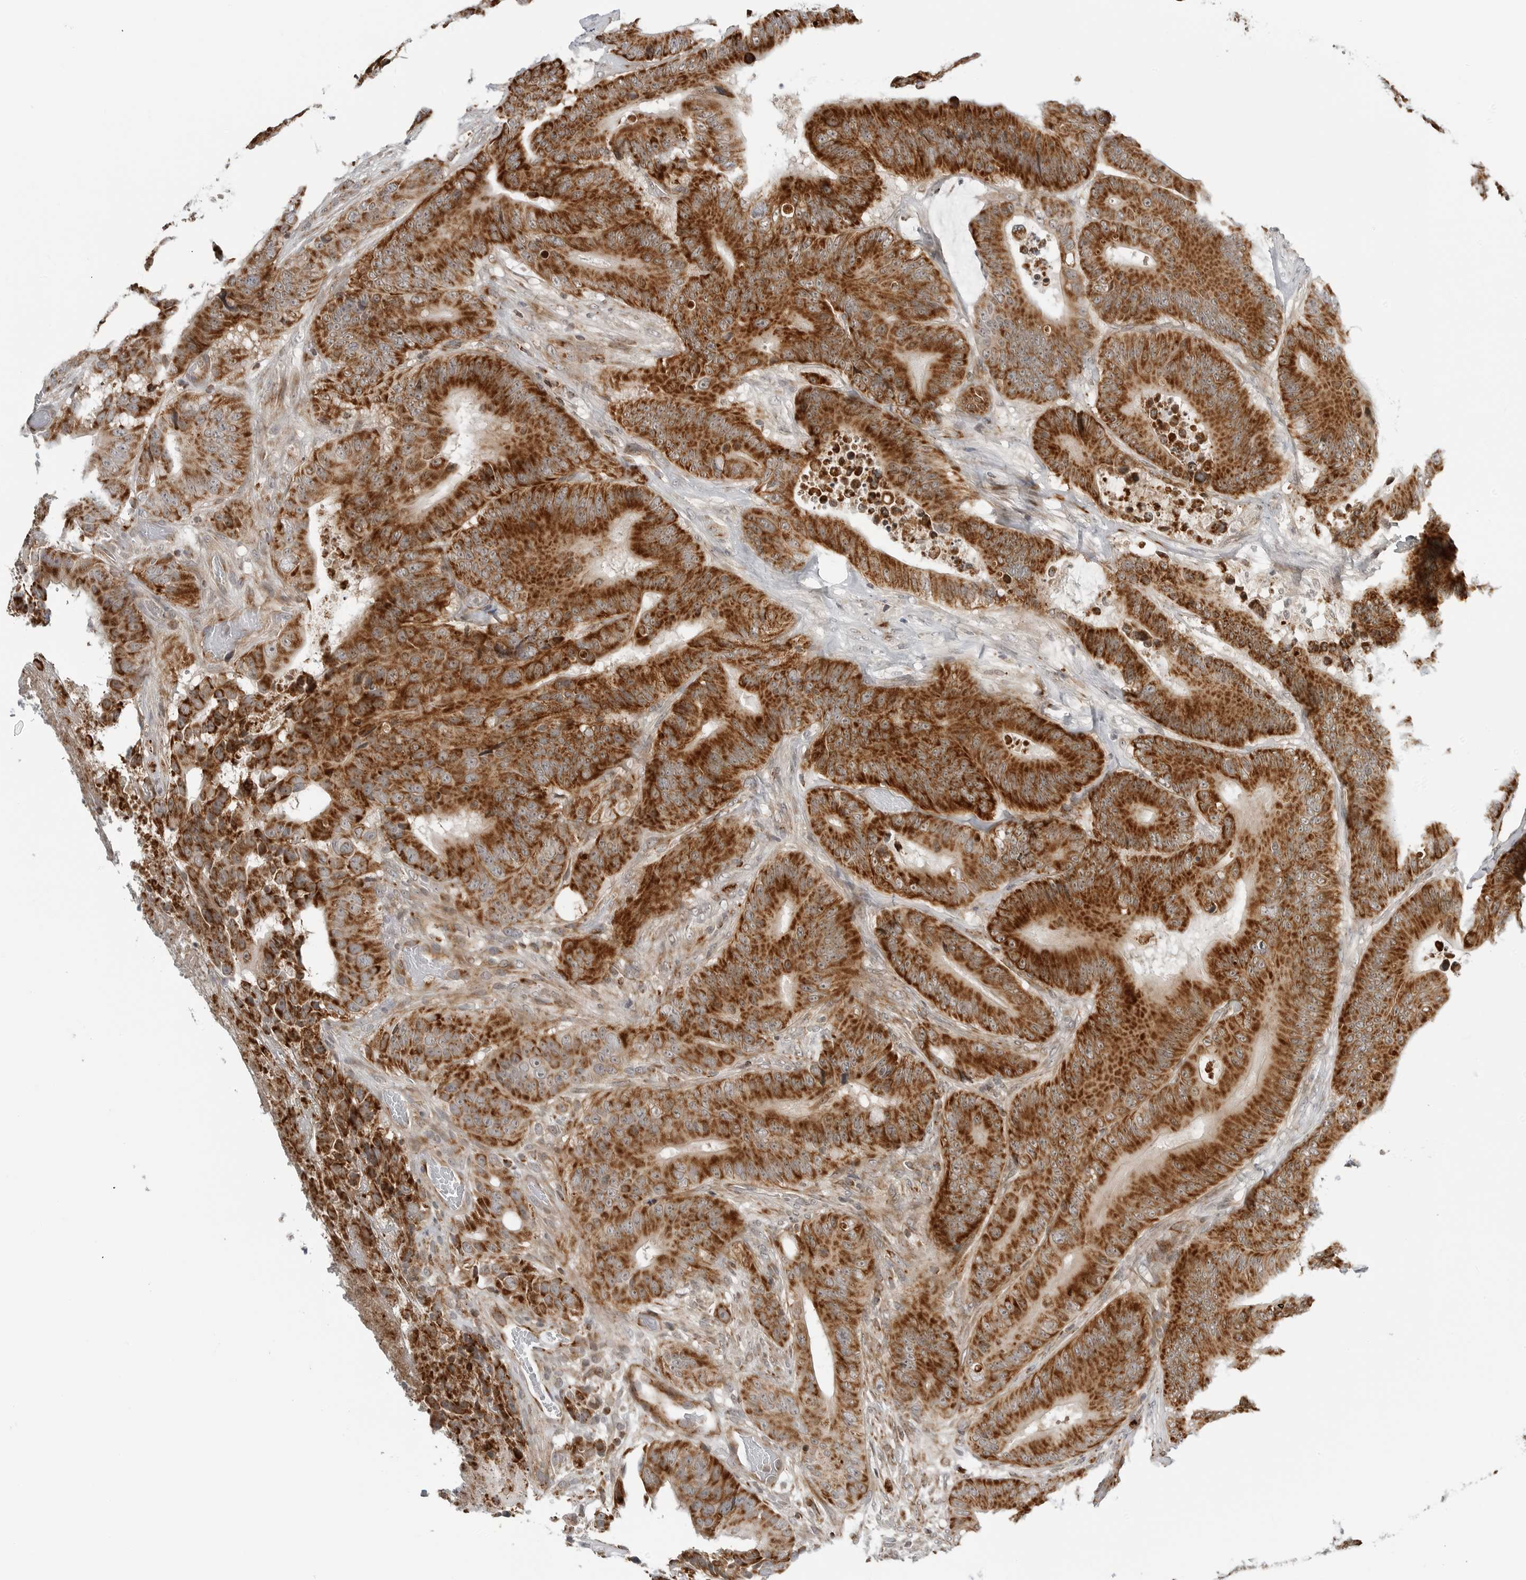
{"staining": {"intensity": "strong", "quantity": ">75%", "location": "cytoplasmic/membranous"}, "tissue": "colorectal cancer", "cell_type": "Tumor cells", "image_type": "cancer", "snomed": [{"axis": "morphology", "description": "Adenocarcinoma, NOS"}, {"axis": "topography", "description": "Colon"}], "caption": "The immunohistochemical stain labels strong cytoplasmic/membranous positivity in tumor cells of adenocarcinoma (colorectal) tissue. (DAB = brown stain, brightfield microscopy at high magnification).", "gene": "PEX2", "patient": {"sex": "male", "age": 83}}